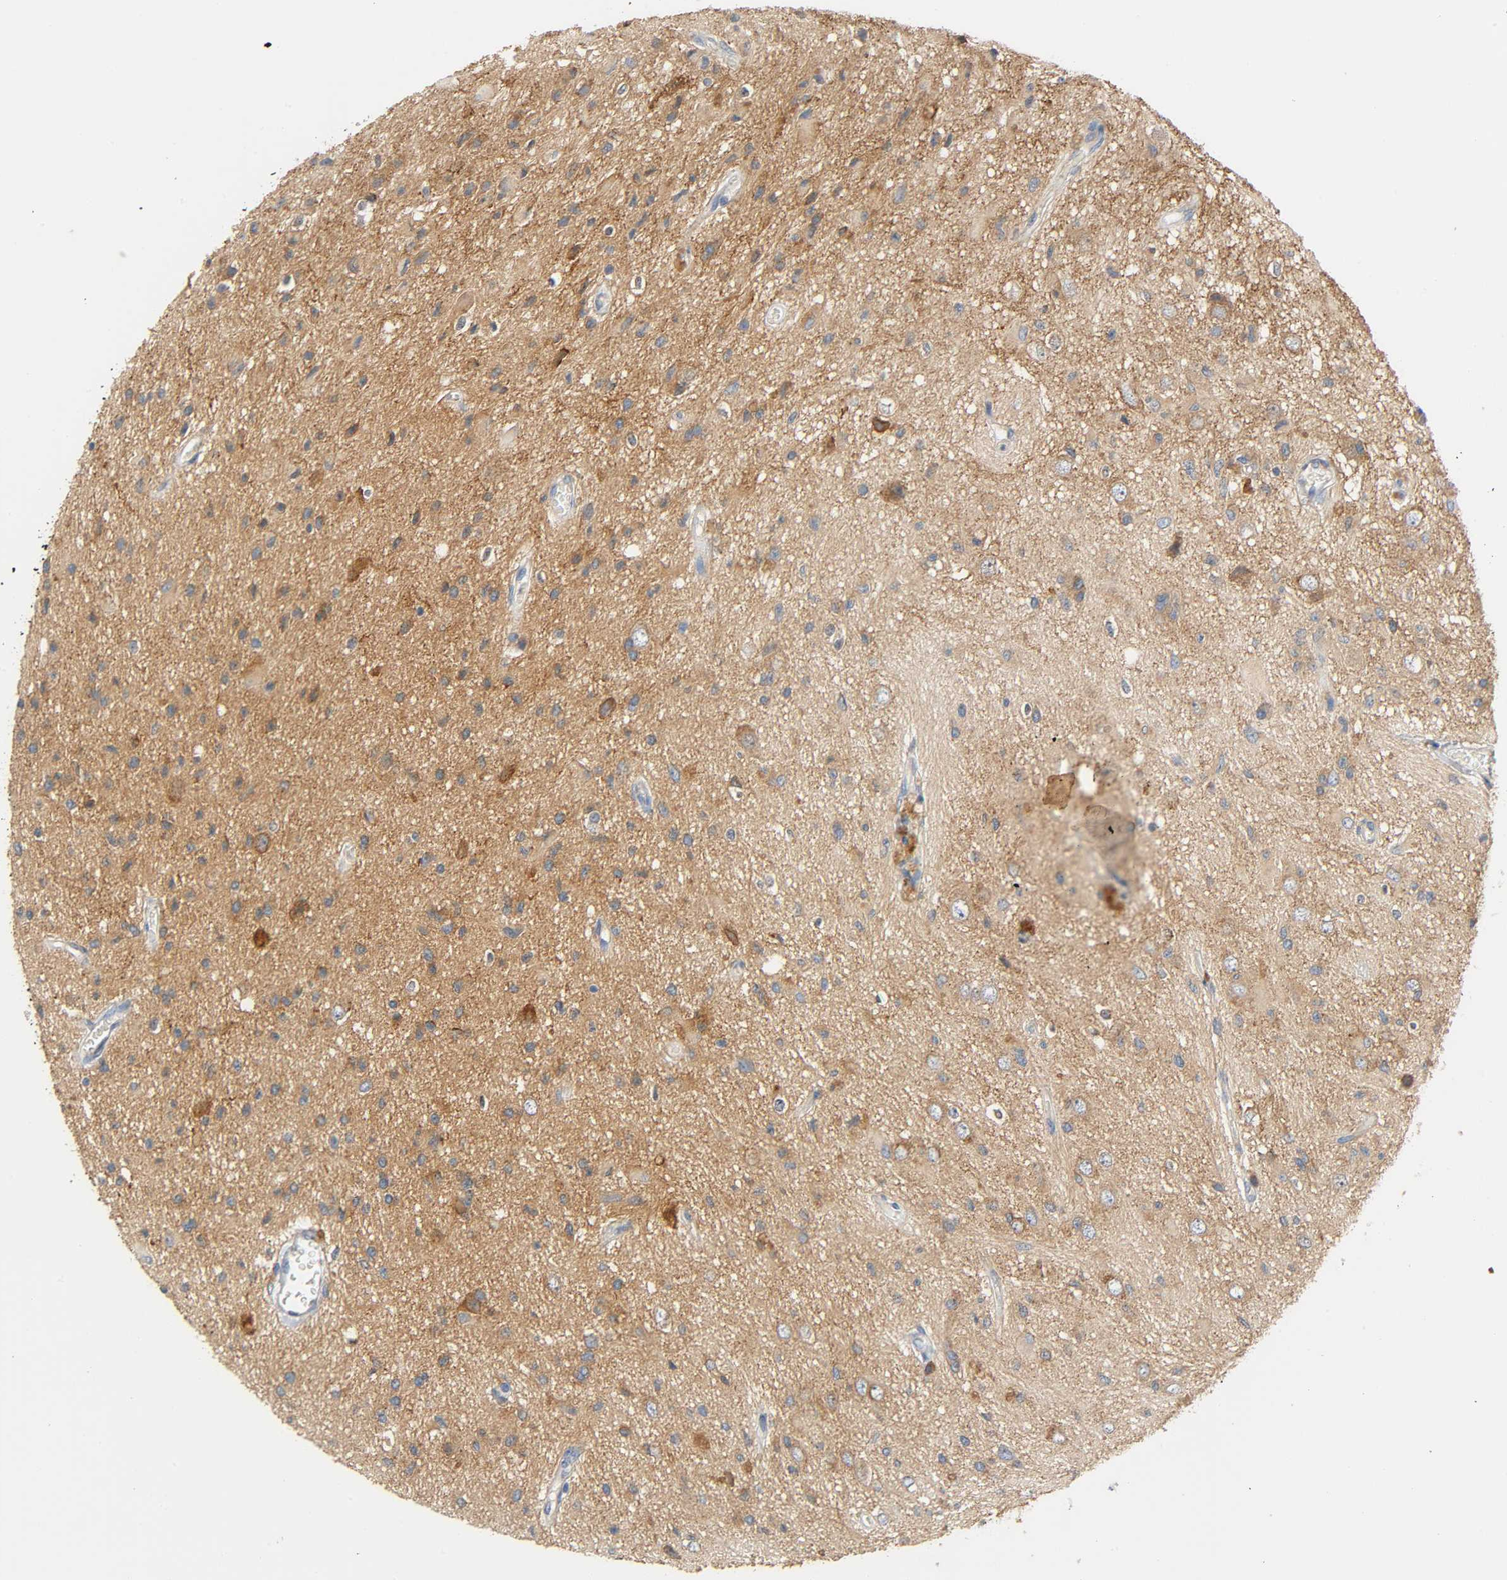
{"staining": {"intensity": "moderate", "quantity": ">75%", "location": "cytoplasmic/membranous"}, "tissue": "glioma", "cell_type": "Tumor cells", "image_type": "cancer", "snomed": [{"axis": "morphology", "description": "Glioma, malignant, High grade"}, {"axis": "topography", "description": "Brain"}], "caption": "Glioma tissue displays moderate cytoplasmic/membranous staining in about >75% of tumor cells", "gene": "ARPC1A", "patient": {"sex": "male", "age": 47}}